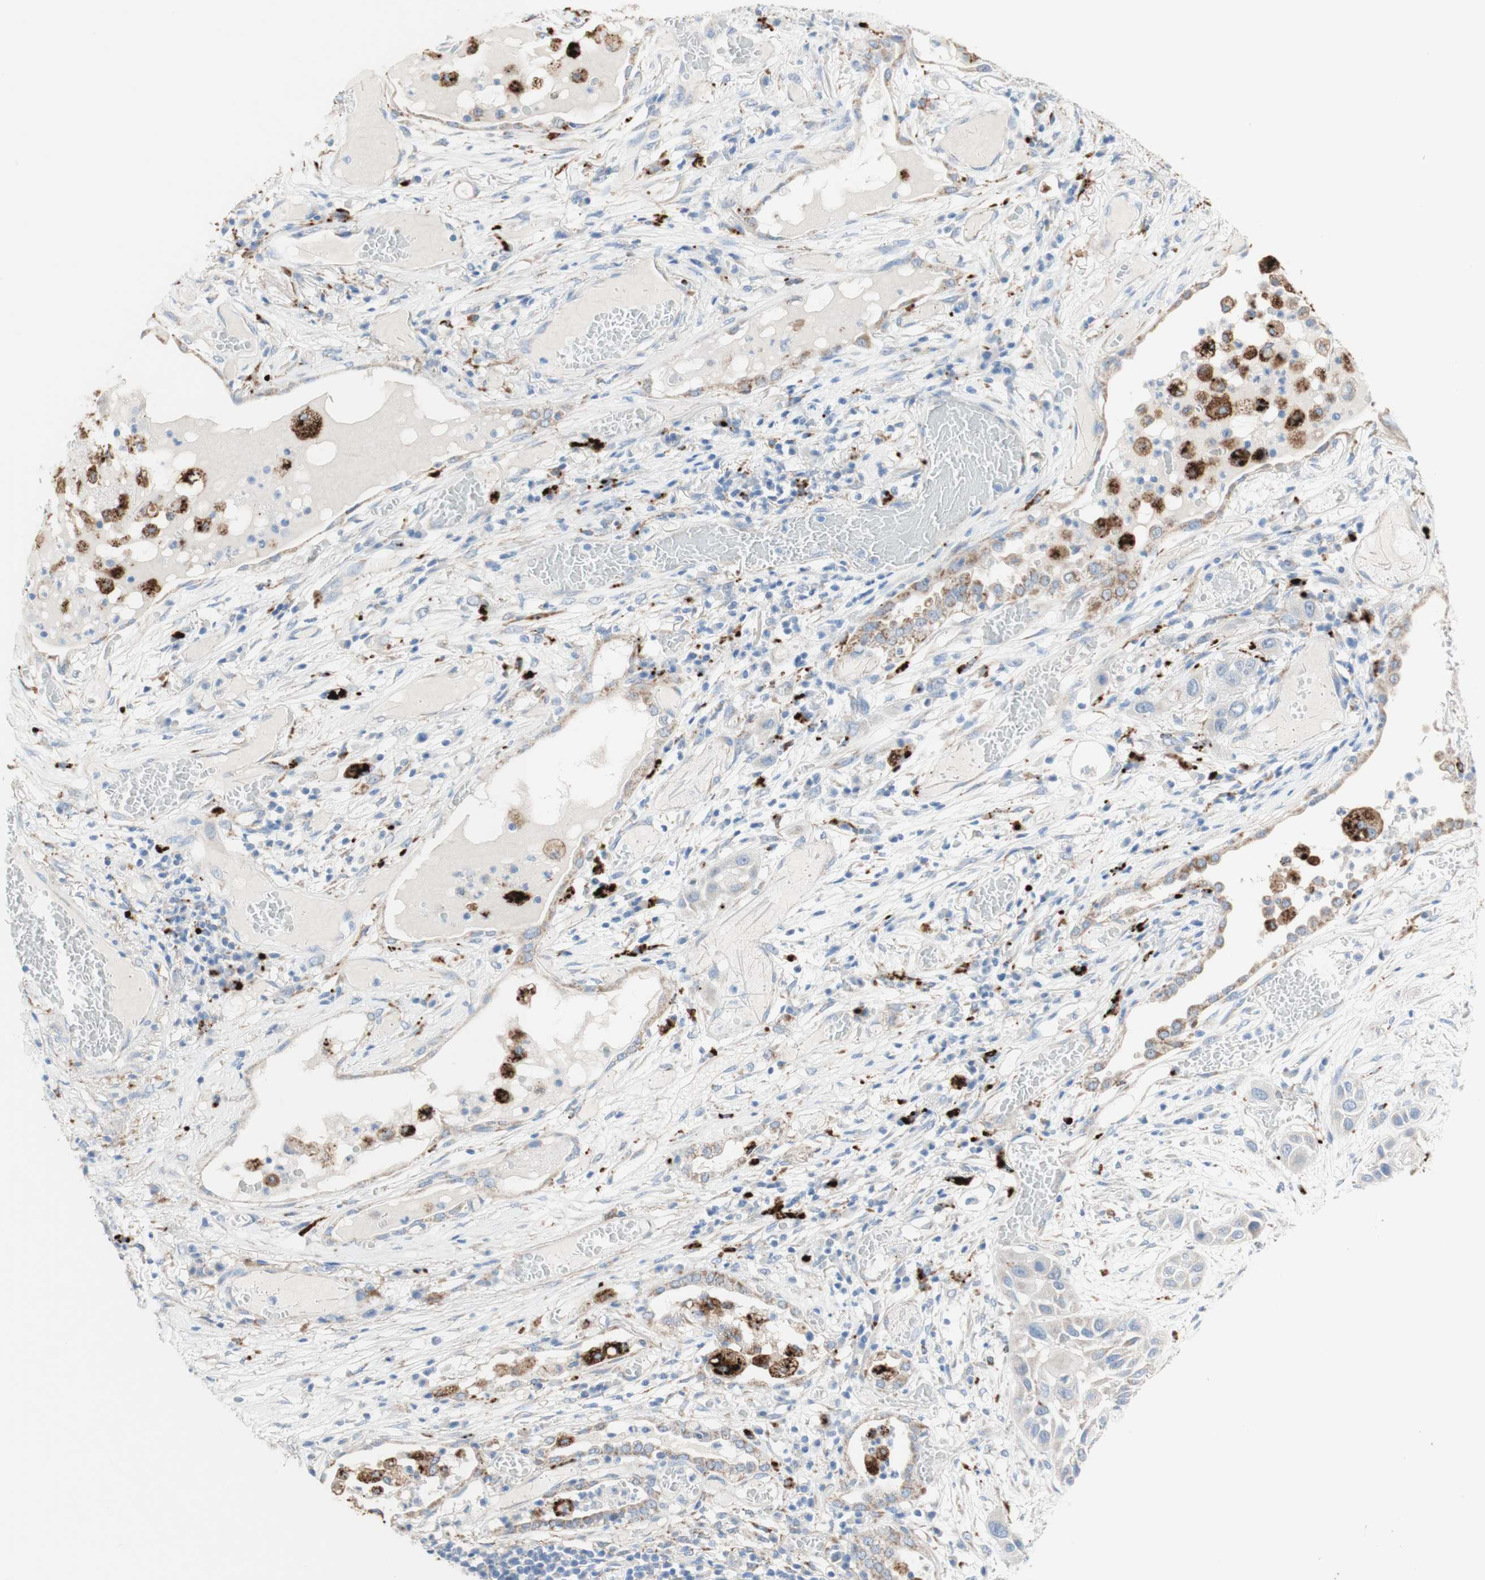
{"staining": {"intensity": "negative", "quantity": "none", "location": "none"}, "tissue": "lung cancer", "cell_type": "Tumor cells", "image_type": "cancer", "snomed": [{"axis": "morphology", "description": "Squamous cell carcinoma, NOS"}, {"axis": "topography", "description": "Lung"}], "caption": "Lung cancer stained for a protein using IHC demonstrates no expression tumor cells.", "gene": "URB2", "patient": {"sex": "male", "age": 71}}